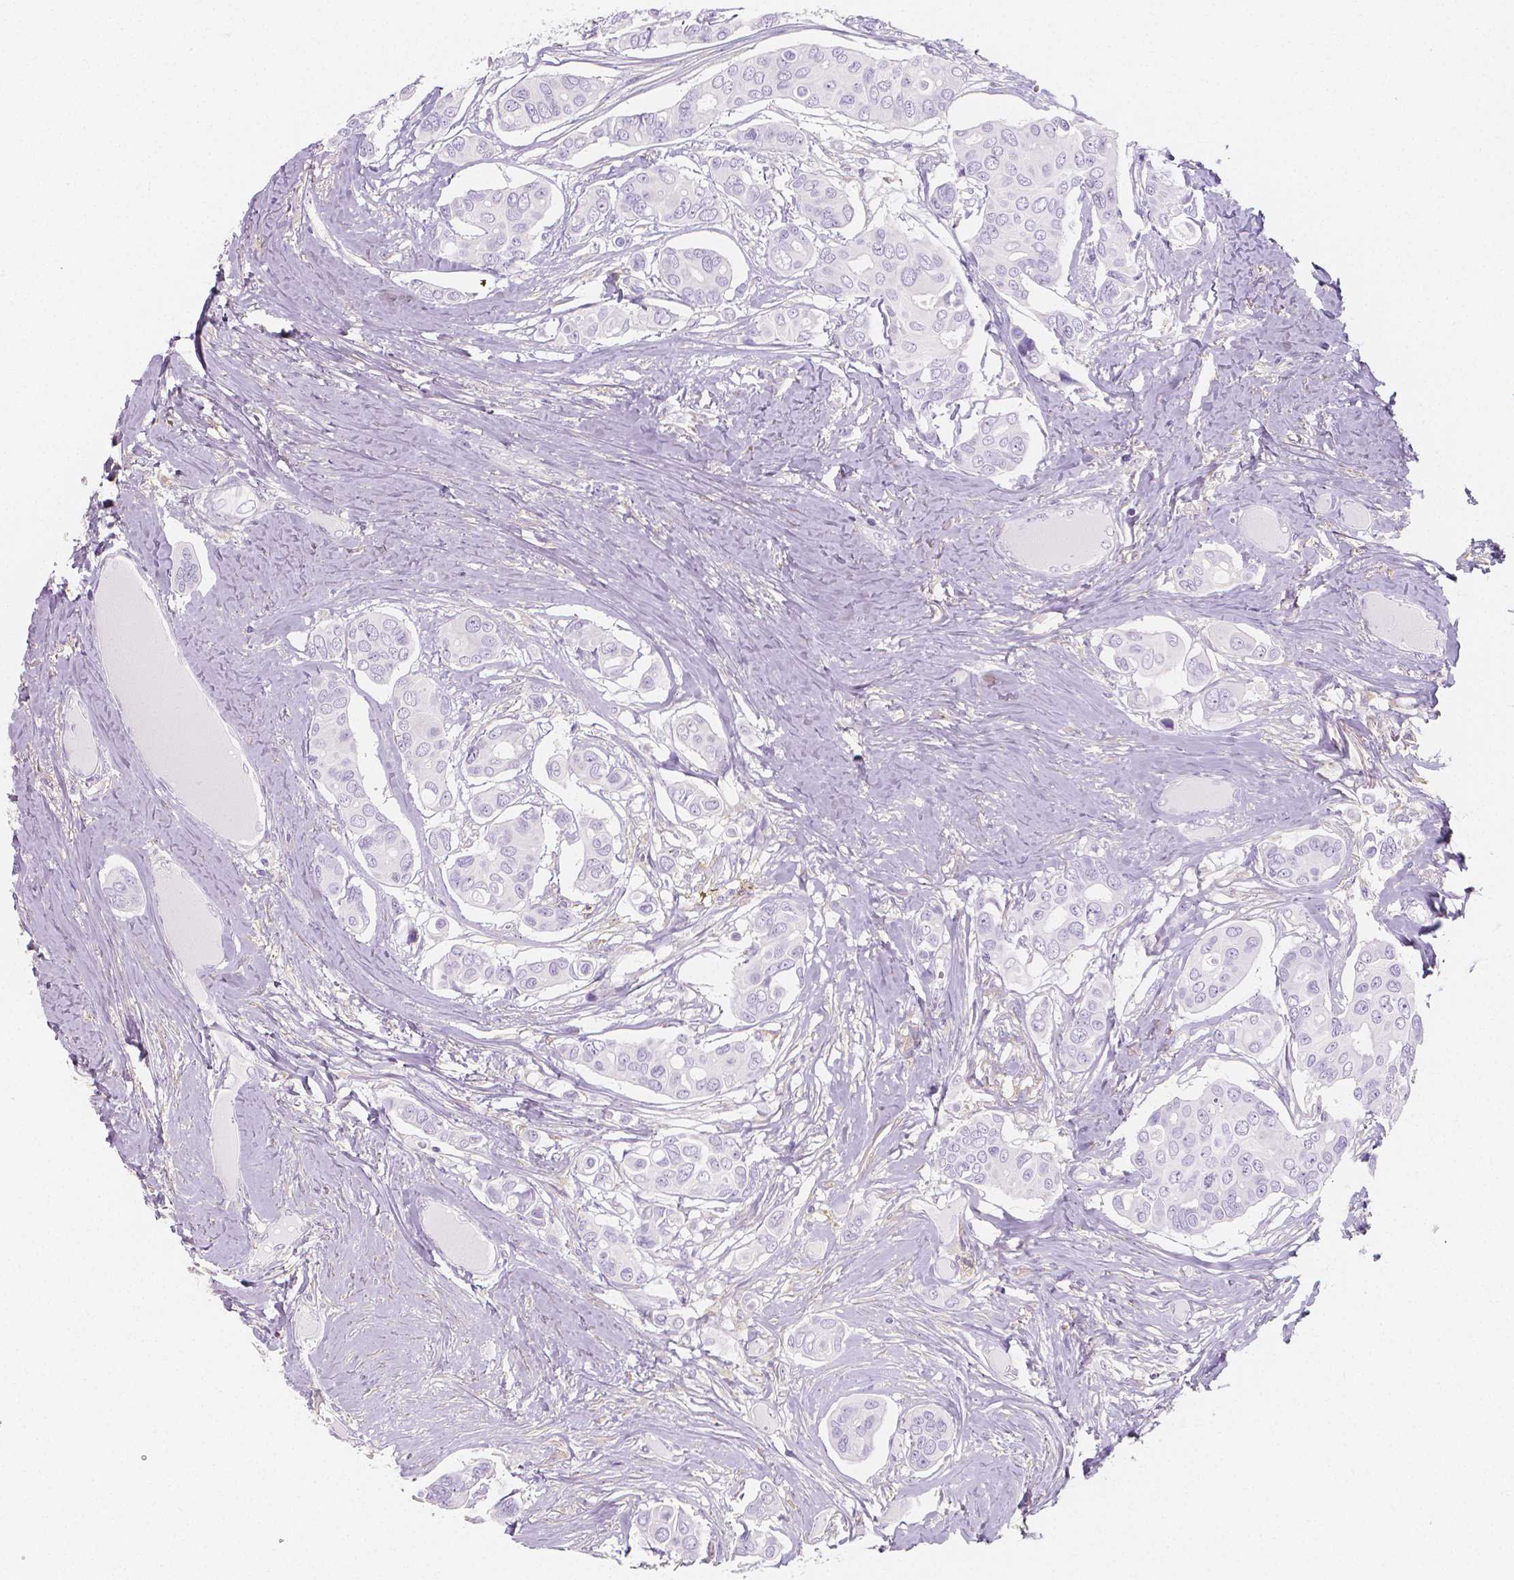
{"staining": {"intensity": "negative", "quantity": "none", "location": "none"}, "tissue": "breast cancer", "cell_type": "Tumor cells", "image_type": "cancer", "snomed": [{"axis": "morphology", "description": "Duct carcinoma"}, {"axis": "topography", "description": "Breast"}], "caption": "The immunohistochemistry (IHC) image has no significant staining in tumor cells of breast cancer tissue. The staining was performed using DAB to visualize the protein expression in brown, while the nuclei were stained in blue with hematoxylin (Magnification: 20x).", "gene": "MAP1A", "patient": {"sex": "female", "age": 54}}